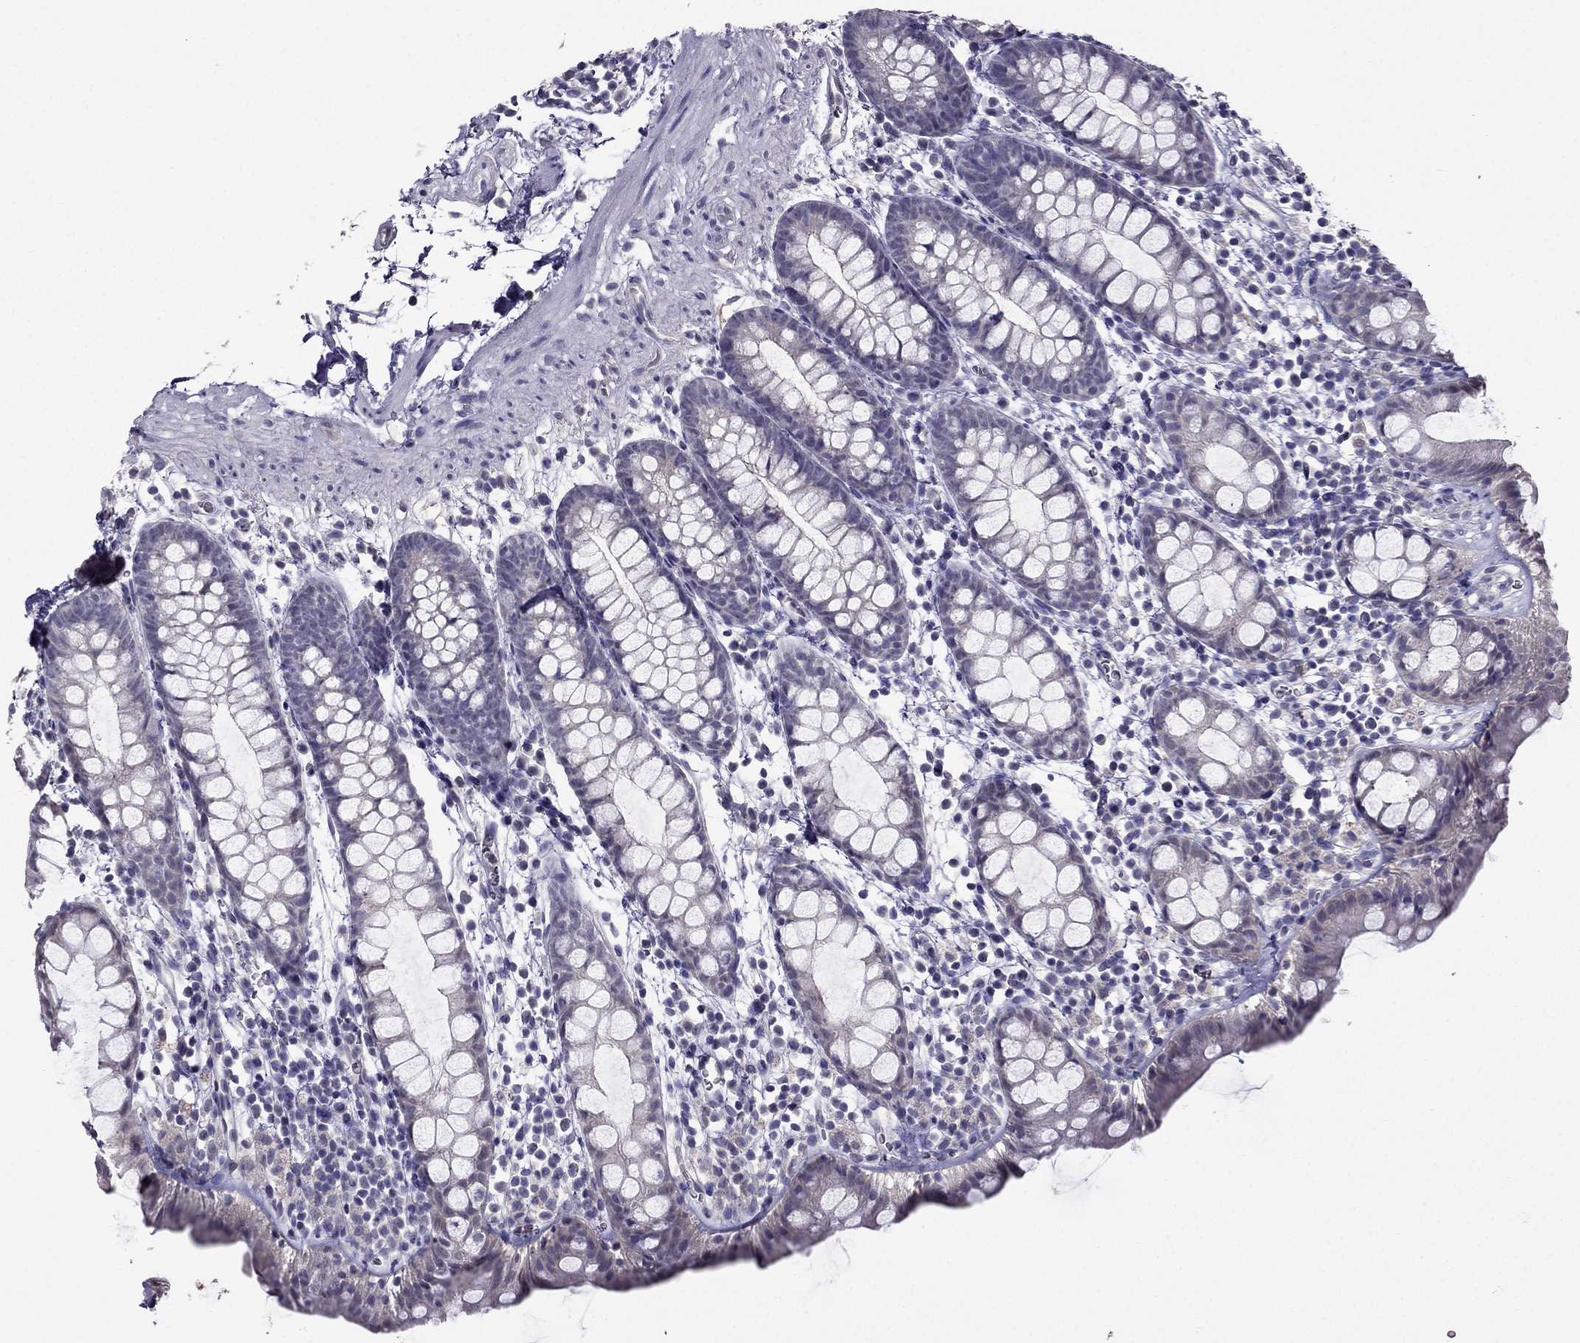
{"staining": {"intensity": "negative", "quantity": "none", "location": "none"}, "tissue": "rectum", "cell_type": "Glandular cells", "image_type": "normal", "snomed": [{"axis": "morphology", "description": "Normal tissue, NOS"}, {"axis": "topography", "description": "Rectum"}], "caption": "A high-resolution histopathology image shows IHC staining of benign rectum, which displays no significant staining in glandular cells.", "gene": "DUSP15", "patient": {"sex": "male", "age": 57}}